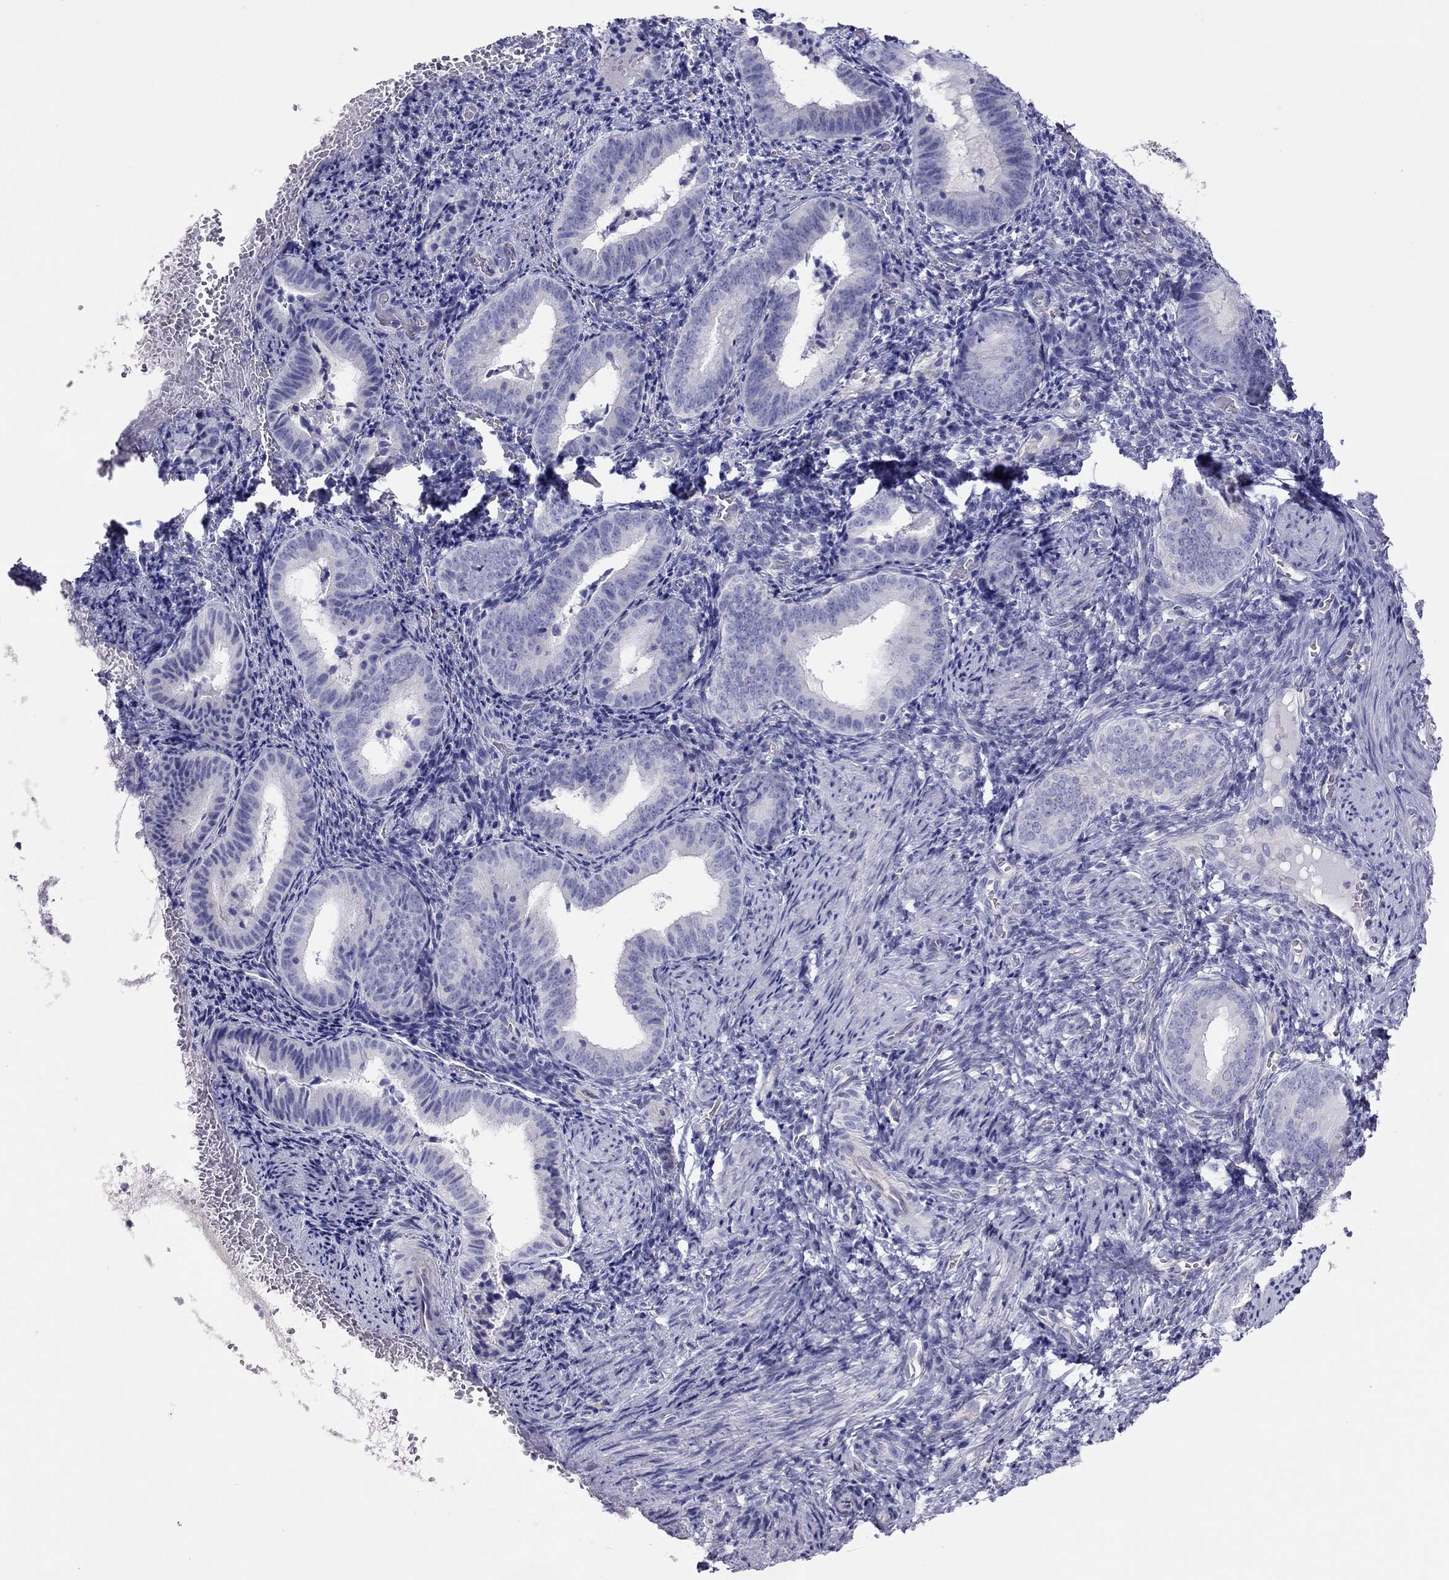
{"staining": {"intensity": "negative", "quantity": "none", "location": "none"}, "tissue": "endometrium", "cell_type": "Cells in endometrial stroma", "image_type": "normal", "snomed": [{"axis": "morphology", "description": "Normal tissue, NOS"}, {"axis": "topography", "description": "Endometrium"}], "caption": "An immunohistochemistry (IHC) photomicrograph of unremarkable endometrium is shown. There is no staining in cells in endometrial stroma of endometrium.", "gene": "ALOX15B", "patient": {"sex": "female", "age": 42}}